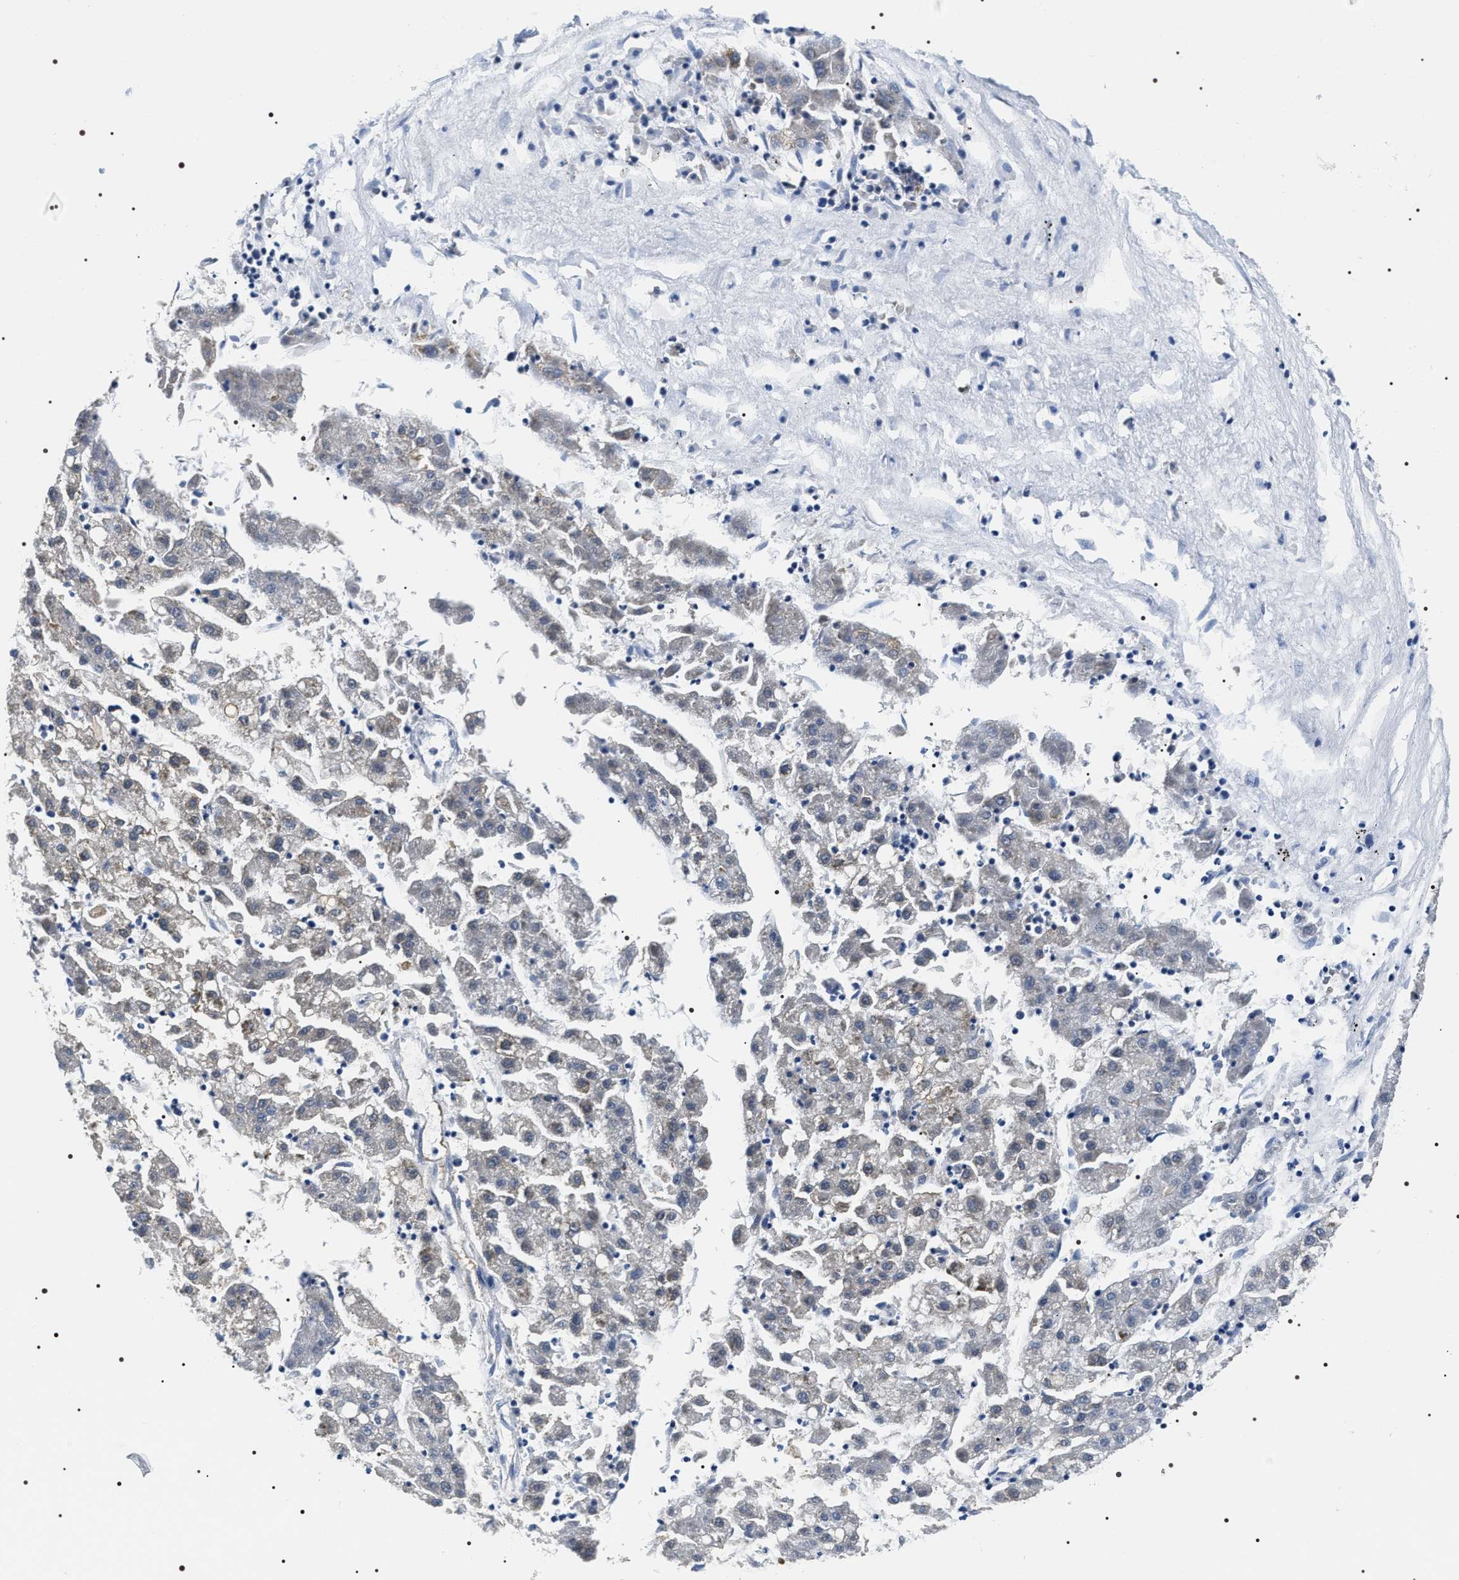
{"staining": {"intensity": "weak", "quantity": ">75%", "location": "cytoplasmic/membranous"}, "tissue": "liver cancer", "cell_type": "Tumor cells", "image_type": "cancer", "snomed": [{"axis": "morphology", "description": "Carcinoma, Hepatocellular, NOS"}, {"axis": "topography", "description": "Liver"}], "caption": "The micrograph demonstrates staining of liver cancer (hepatocellular carcinoma), revealing weak cytoplasmic/membranous protein positivity (brown color) within tumor cells.", "gene": "ADH4", "patient": {"sex": "male", "age": 72}}